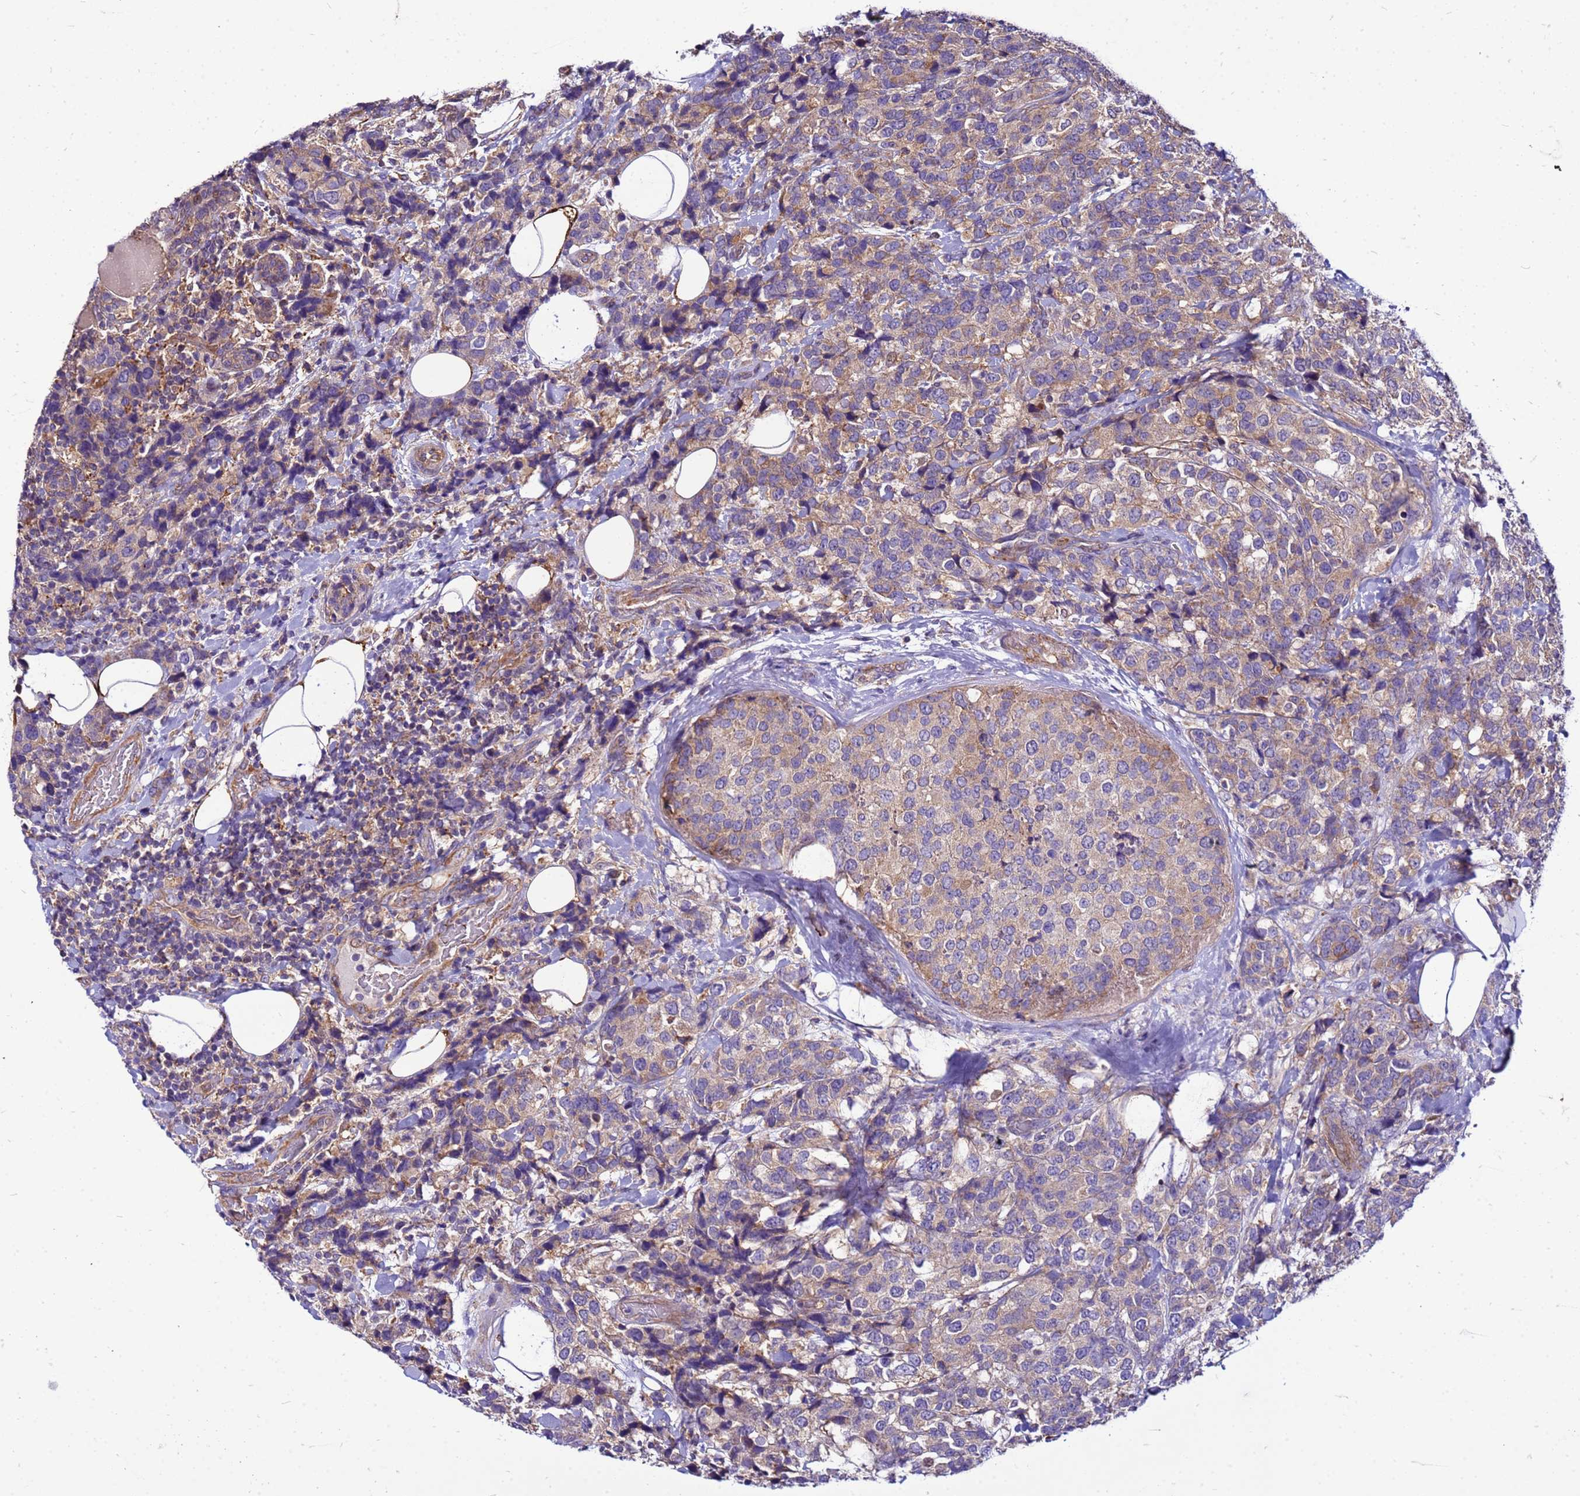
{"staining": {"intensity": "weak", "quantity": ">75%", "location": "cytoplasmic/membranous"}, "tissue": "breast cancer", "cell_type": "Tumor cells", "image_type": "cancer", "snomed": [{"axis": "morphology", "description": "Lobular carcinoma"}, {"axis": "topography", "description": "Breast"}], "caption": "An IHC image of neoplastic tissue is shown. Protein staining in brown shows weak cytoplasmic/membranous positivity in lobular carcinoma (breast) within tumor cells. Using DAB (brown) and hematoxylin (blue) stains, captured at high magnification using brightfield microscopy.", "gene": "PKD1", "patient": {"sex": "female", "age": 59}}